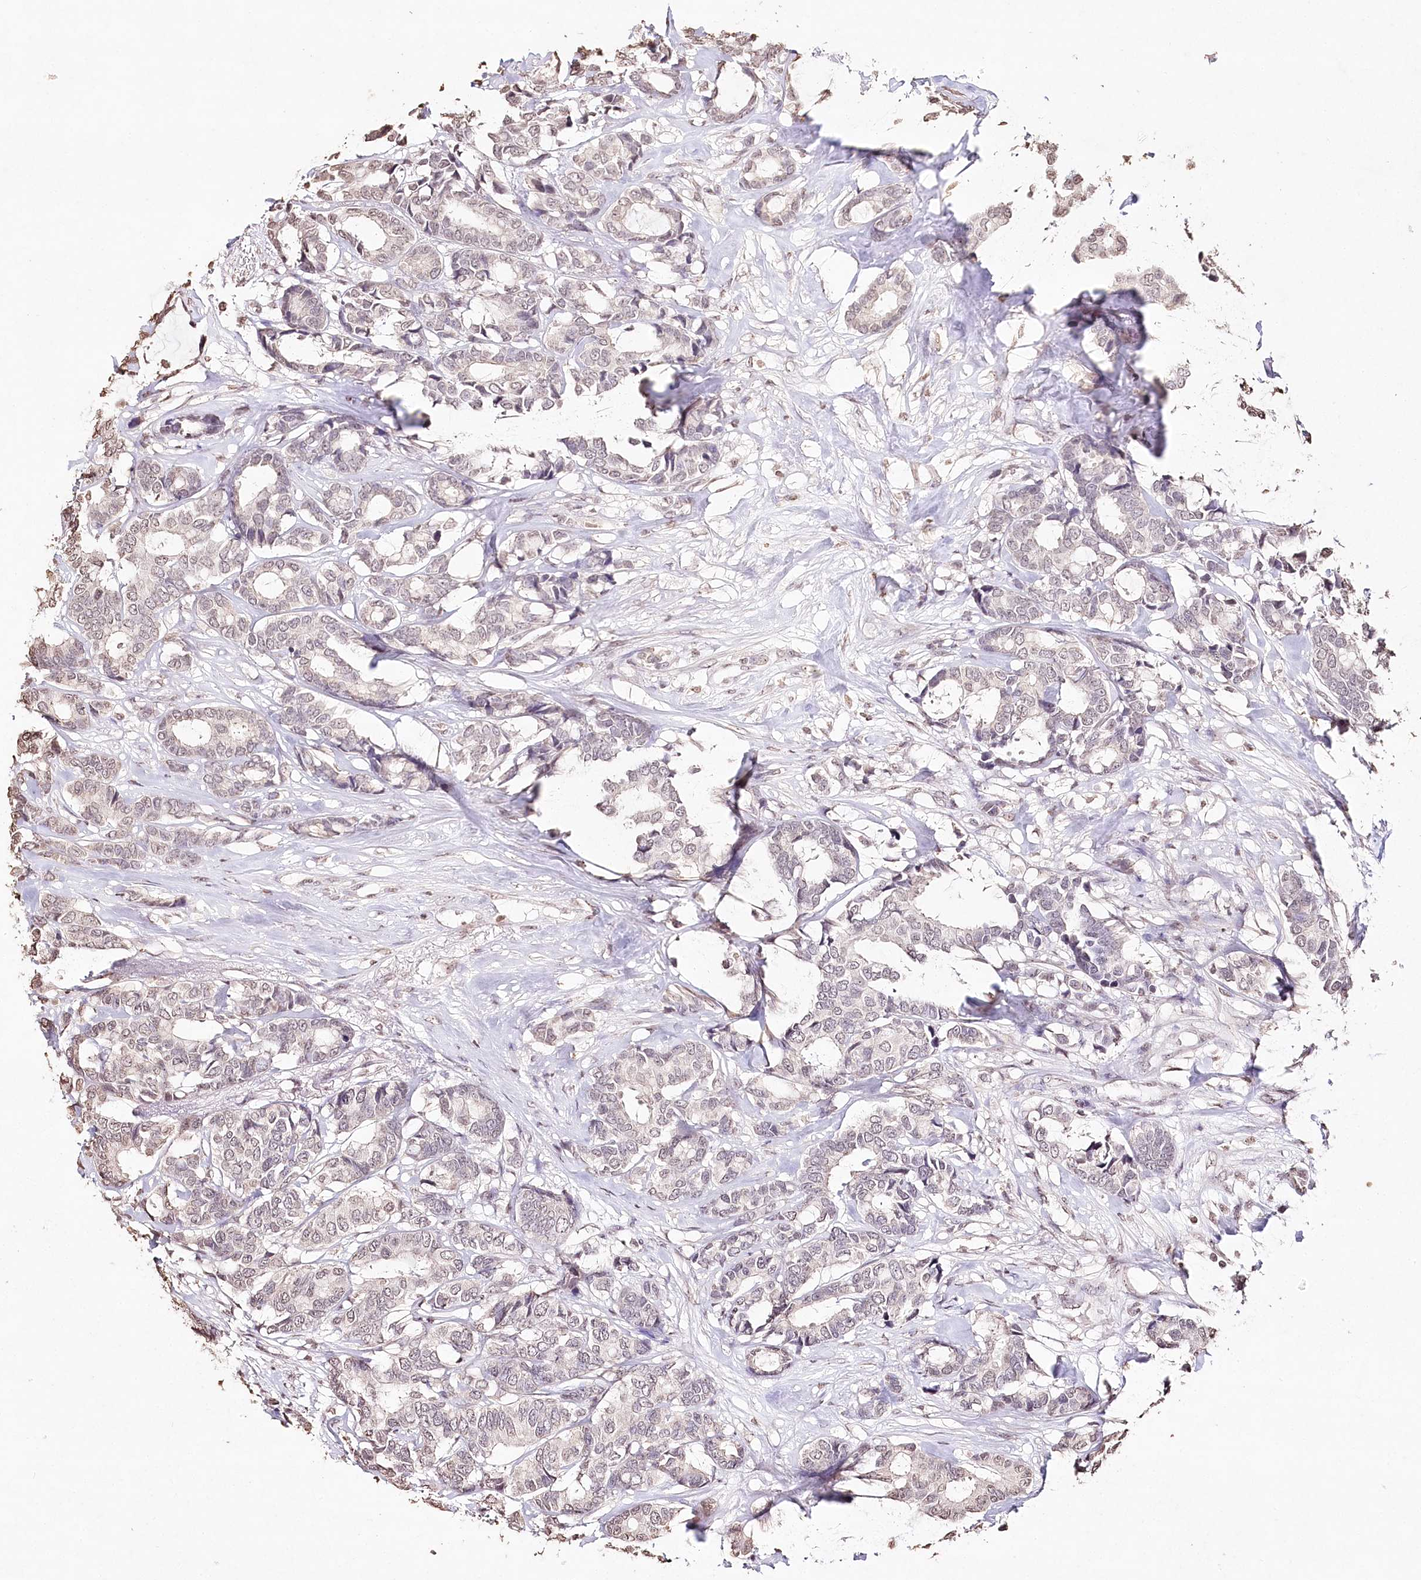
{"staining": {"intensity": "weak", "quantity": "<25%", "location": "cytoplasmic/membranous"}, "tissue": "breast cancer", "cell_type": "Tumor cells", "image_type": "cancer", "snomed": [{"axis": "morphology", "description": "Duct carcinoma"}, {"axis": "topography", "description": "Breast"}], "caption": "Immunohistochemical staining of intraductal carcinoma (breast) displays no significant expression in tumor cells. The staining was performed using DAB to visualize the protein expression in brown, while the nuclei were stained in blue with hematoxylin (Magnification: 20x).", "gene": "DMXL1", "patient": {"sex": "female", "age": 87}}